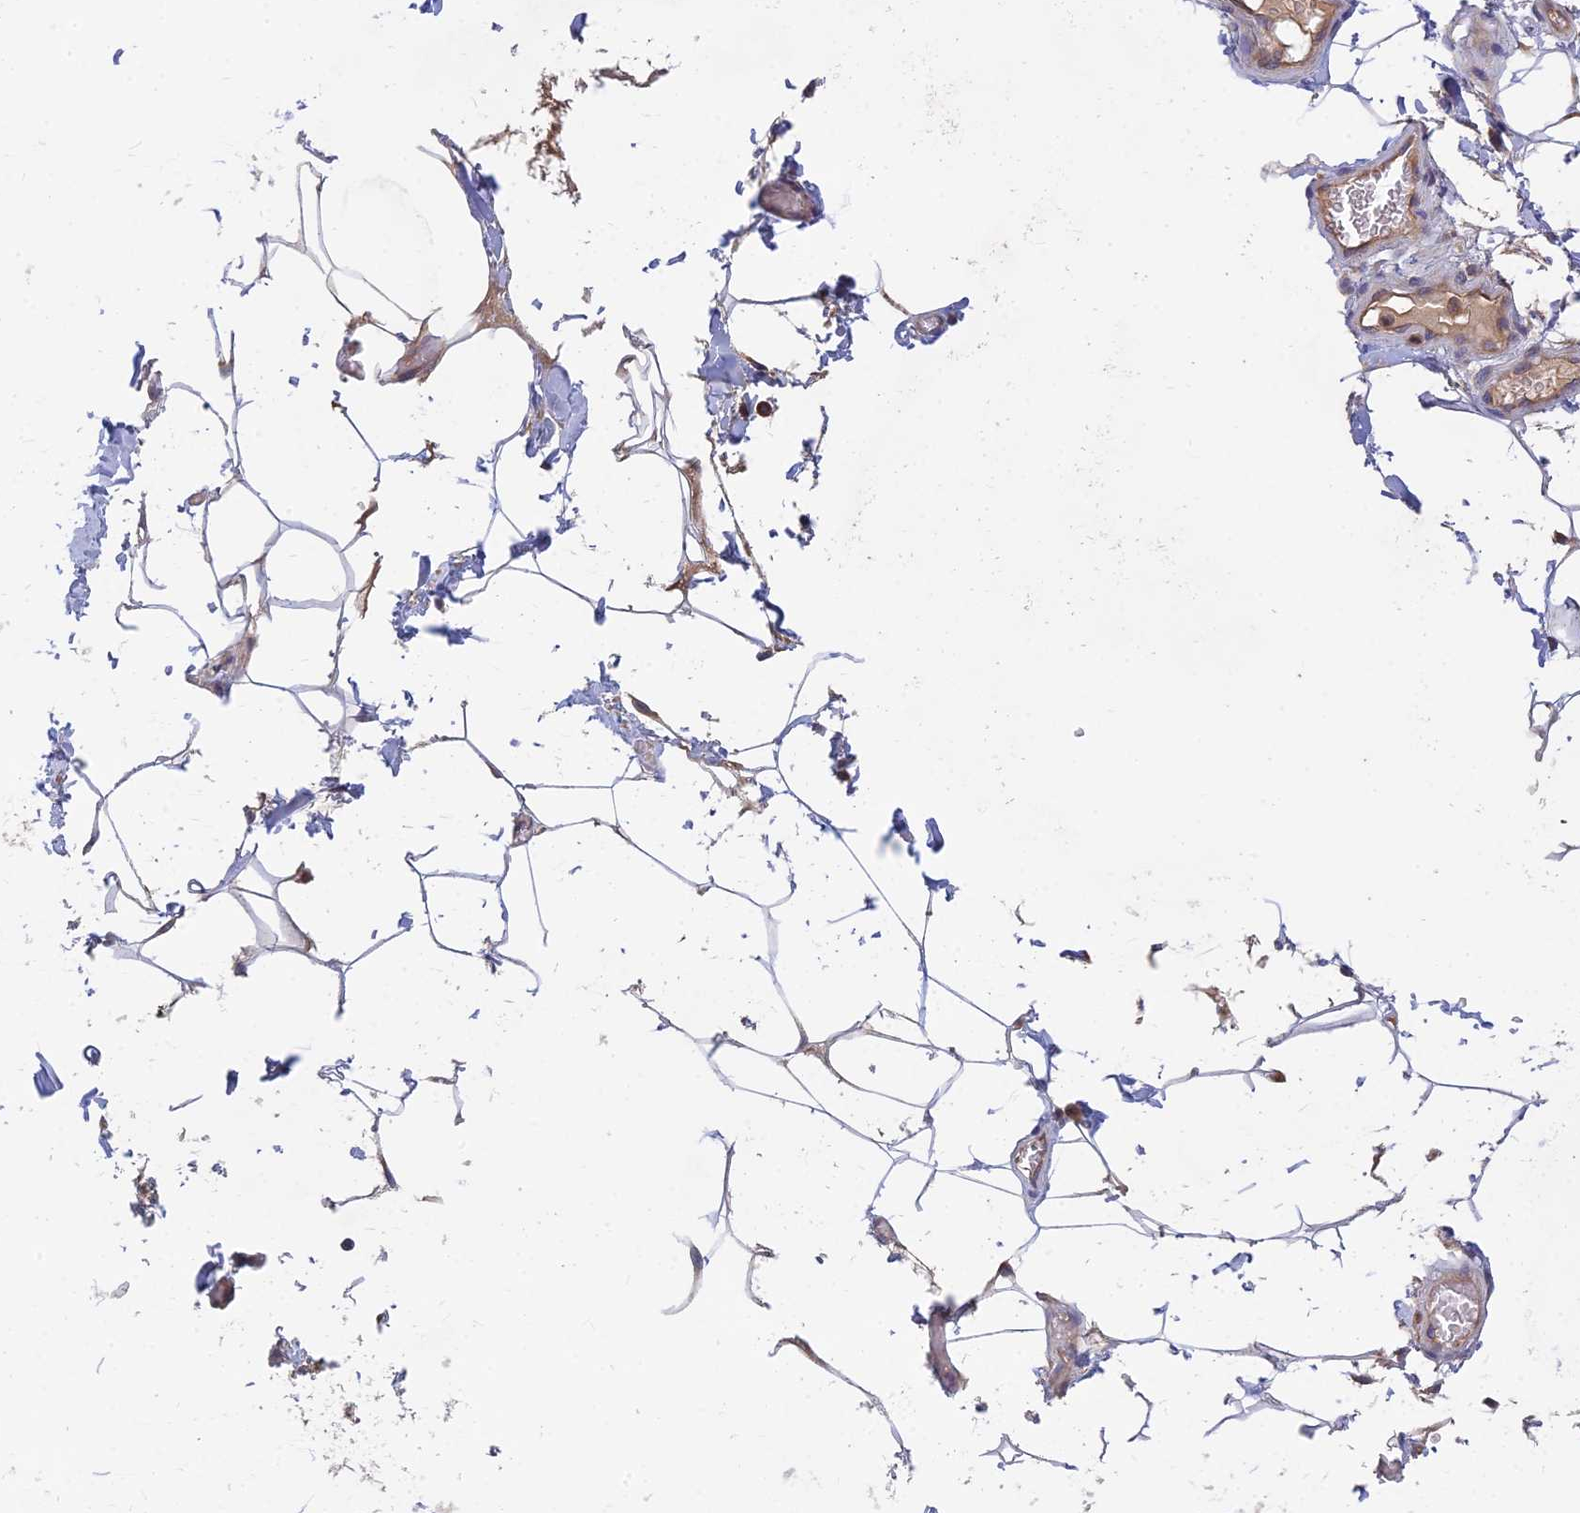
{"staining": {"intensity": "negative", "quantity": "none", "location": "none"}, "tissue": "adipose tissue", "cell_type": "Adipocytes", "image_type": "normal", "snomed": [{"axis": "morphology", "description": "Normal tissue, NOS"}, {"axis": "topography", "description": "Soft tissue"}, {"axis": "topography", "description": "Adipose tissue"}, {"axis": "topography", "description": "Vascular tissue"}, {"axis": "topography", "description": "Peripheral nerve tissue"}], "caption": "IHC photomicrograph of unremarkable adipose tissue: human adipose tissue stained with DAB (3,3'-diaminobenzidine) displays no significant protein expression in adipocytes.", "gene": "FAM151B", "patient": {"sex": "male", "age": 46}}